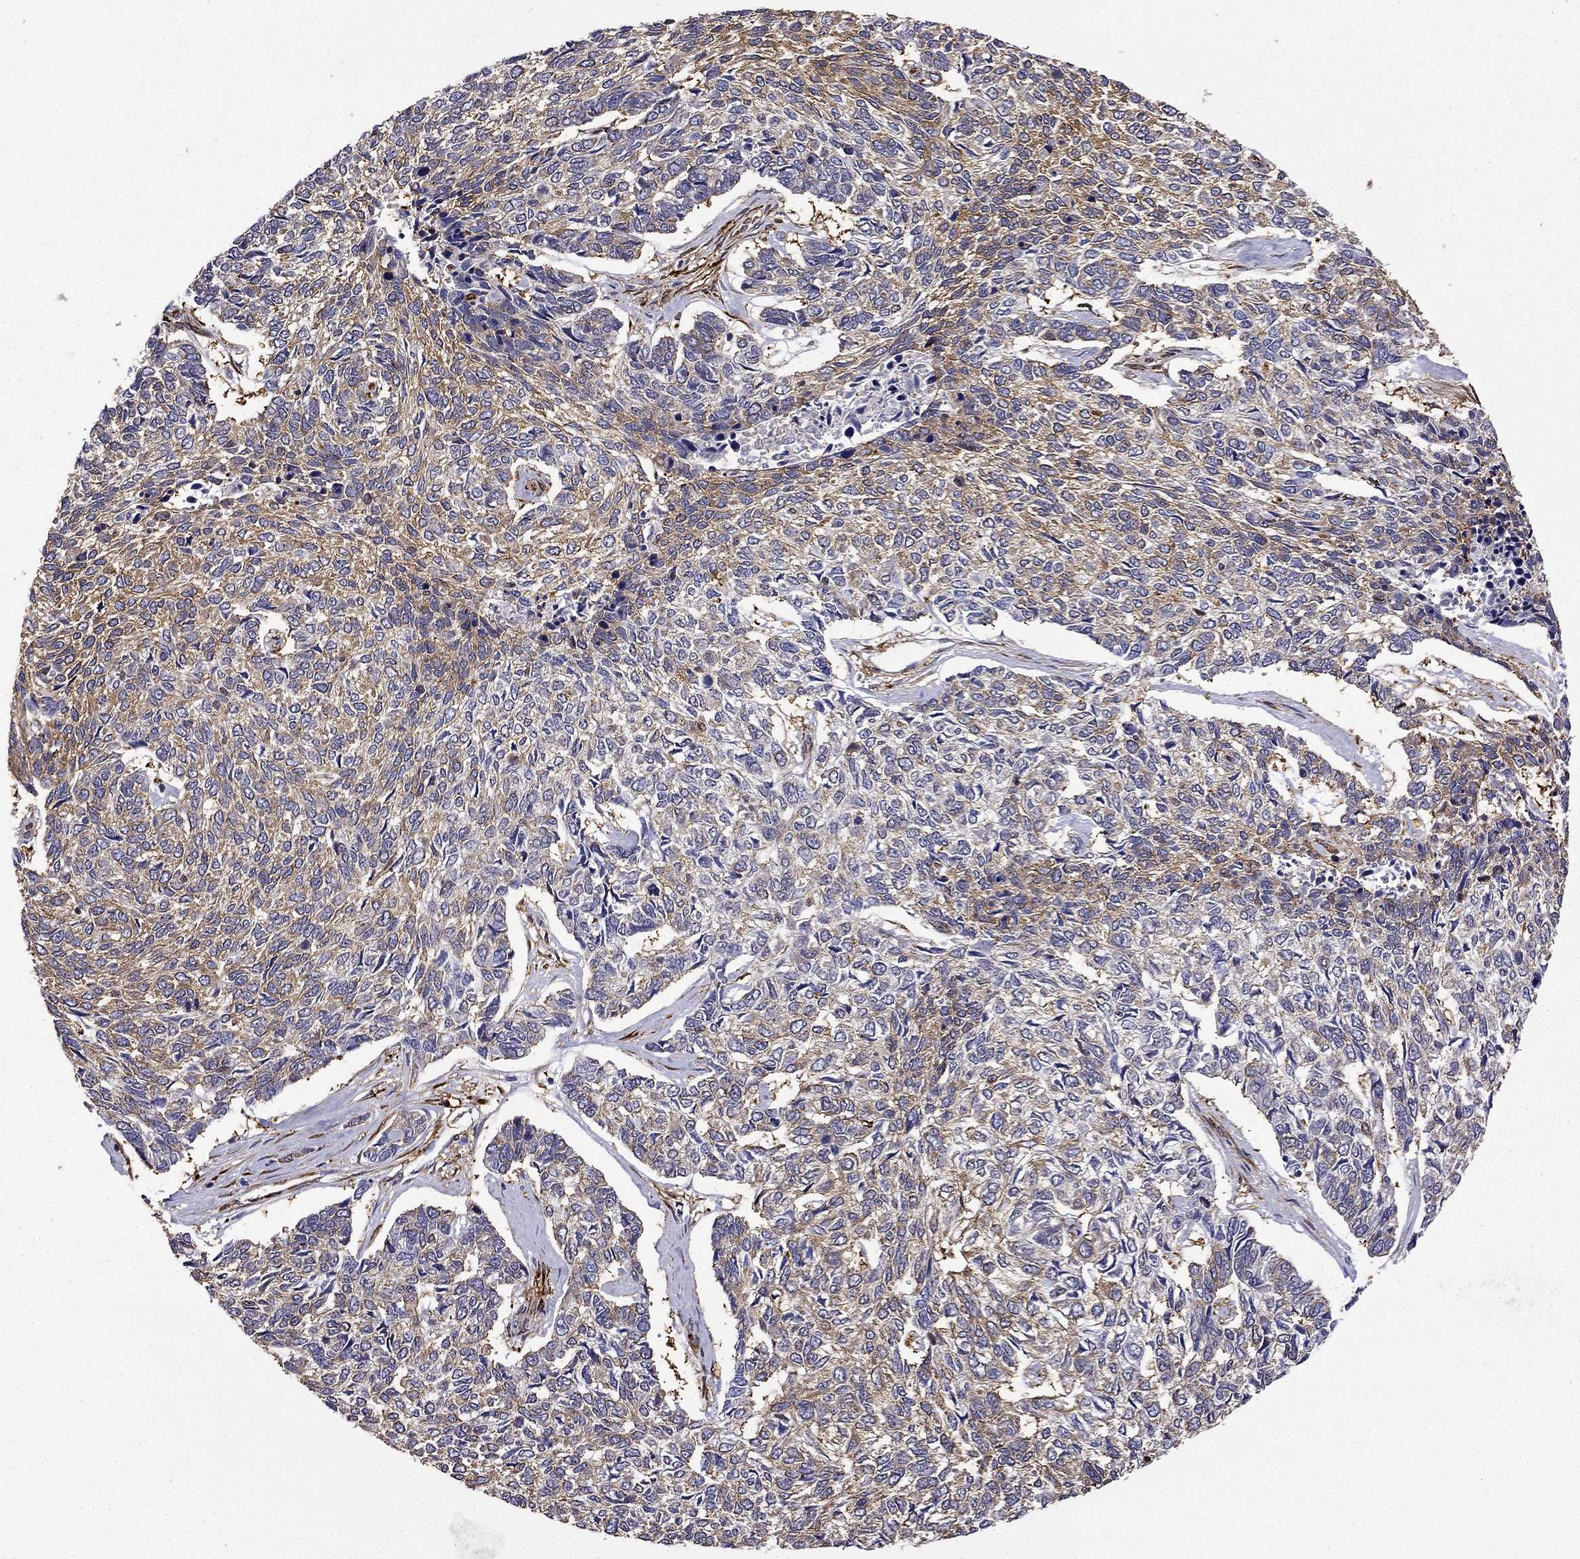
{"staining": {"intensity": "moderate", "quantity": "25%-75%", "location": "cytoplasmic/membranous"}, "tissue": "skin cancer", "cell_type": "Tumor cells", "image_type": "cancer", "snomed": [{"axis": "morphology", "description": "Basal cell carcinoma"}, {"axis": "topography", "description": "Skin"}], "caption": "Basal cell carcinoma (skin) was stained to show a protein in brown. There is medium levels of moderate cytoplasmic/membranous expression in approximately 25%-75% of tumor cells. (DAB (3,3'-diaminobenzidine) IHC with brightfield microscopy, high magnification).", "gene": "MAP4", "patient": {"sex": "female", "age": 65}}